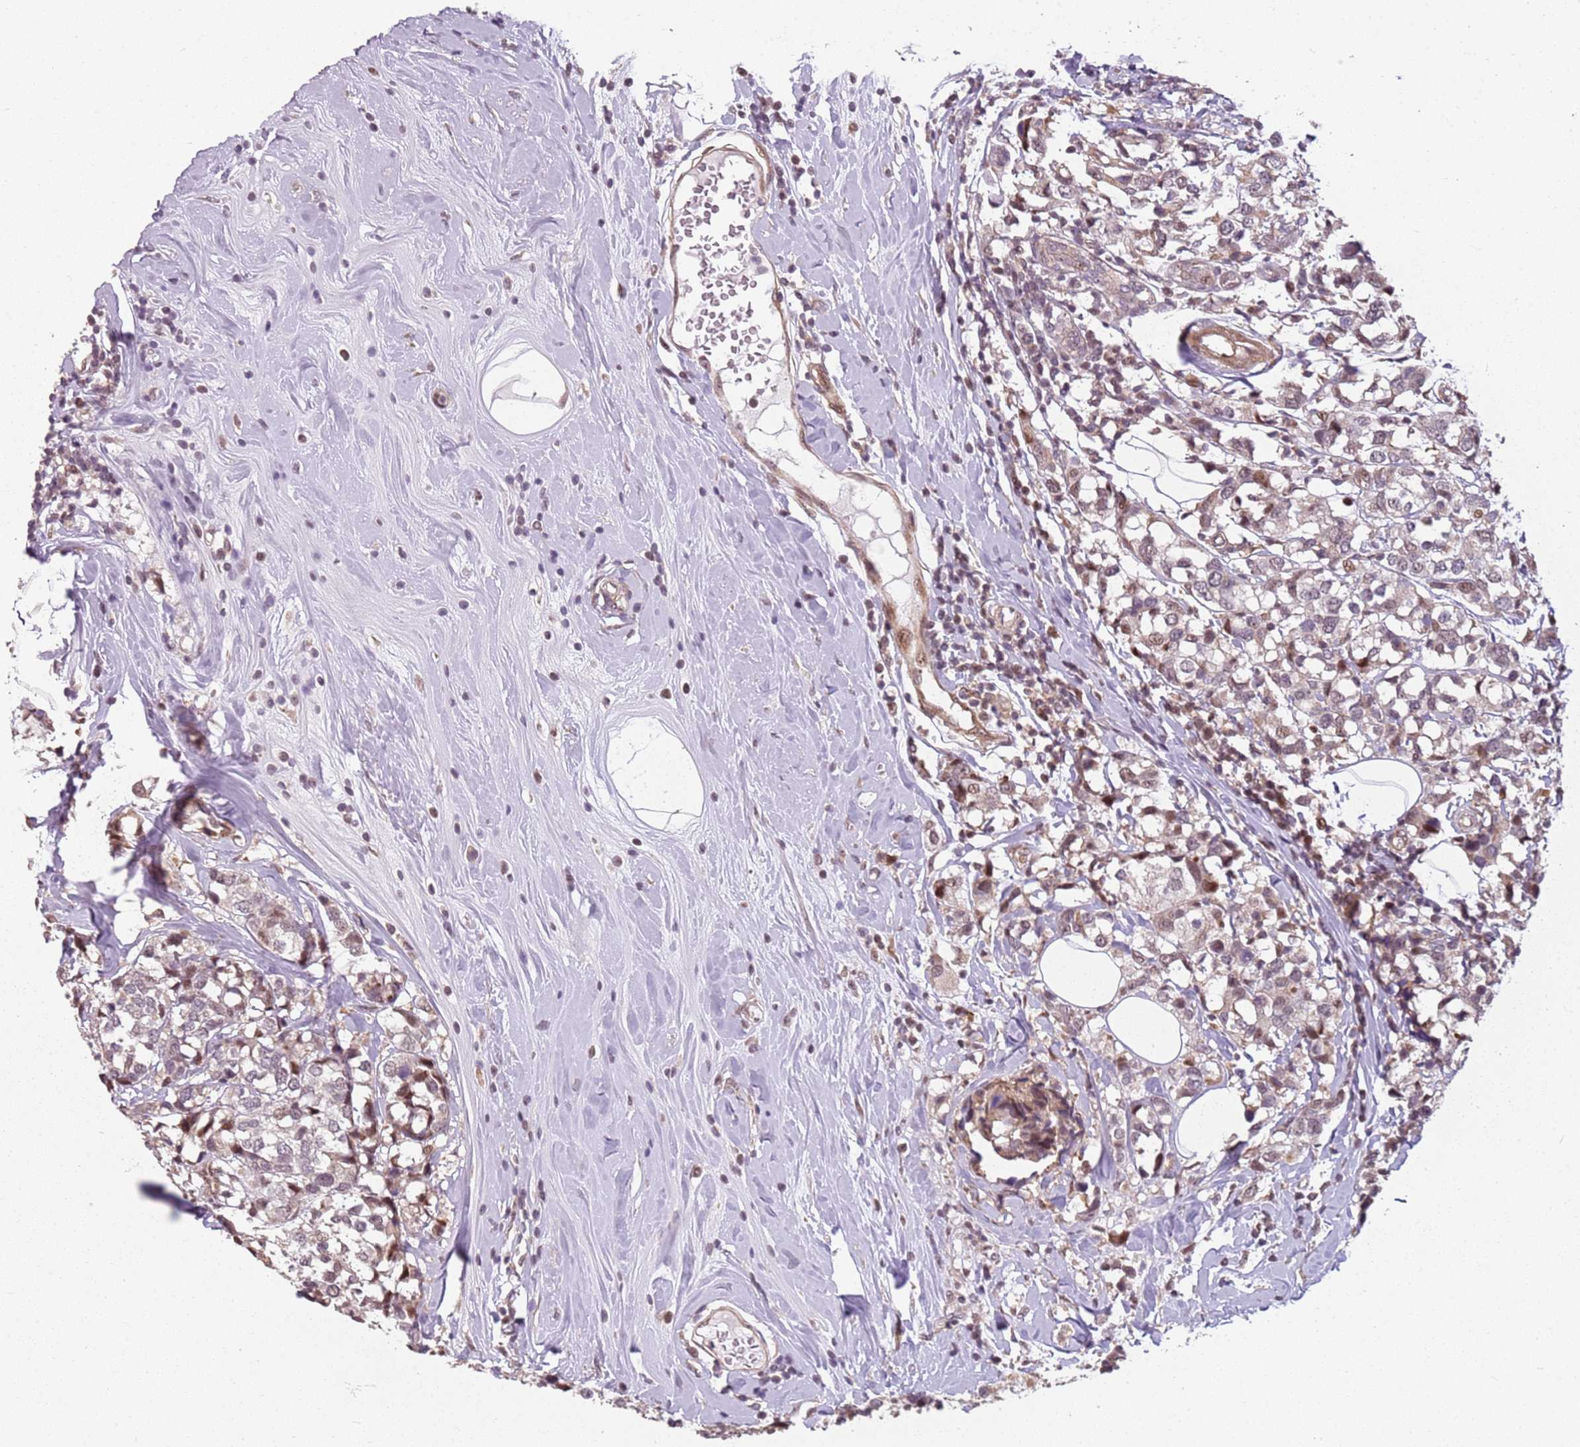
{"staining": {"intensity": "weak", "quantity": "<25%", "location": "cytoplasmic/membranous,nuclear"}, "tissue": "breast cancer", "cell_type": "Tumor cells", "image_type": "cancer", "snomed": [{"axis": "morphology", "description": "Lobular carcinoma"}, {"axis": "topography", "description": "Breast"}], "caption": "A high-resolution histopathology image shows immunohistochemistry (IHC) staining of lobular carcinoma (breast), which demonstrates no significant staining in tumor cells.", "gene": "CHURC1", "patient": {"sex": "female", "age": 59}}